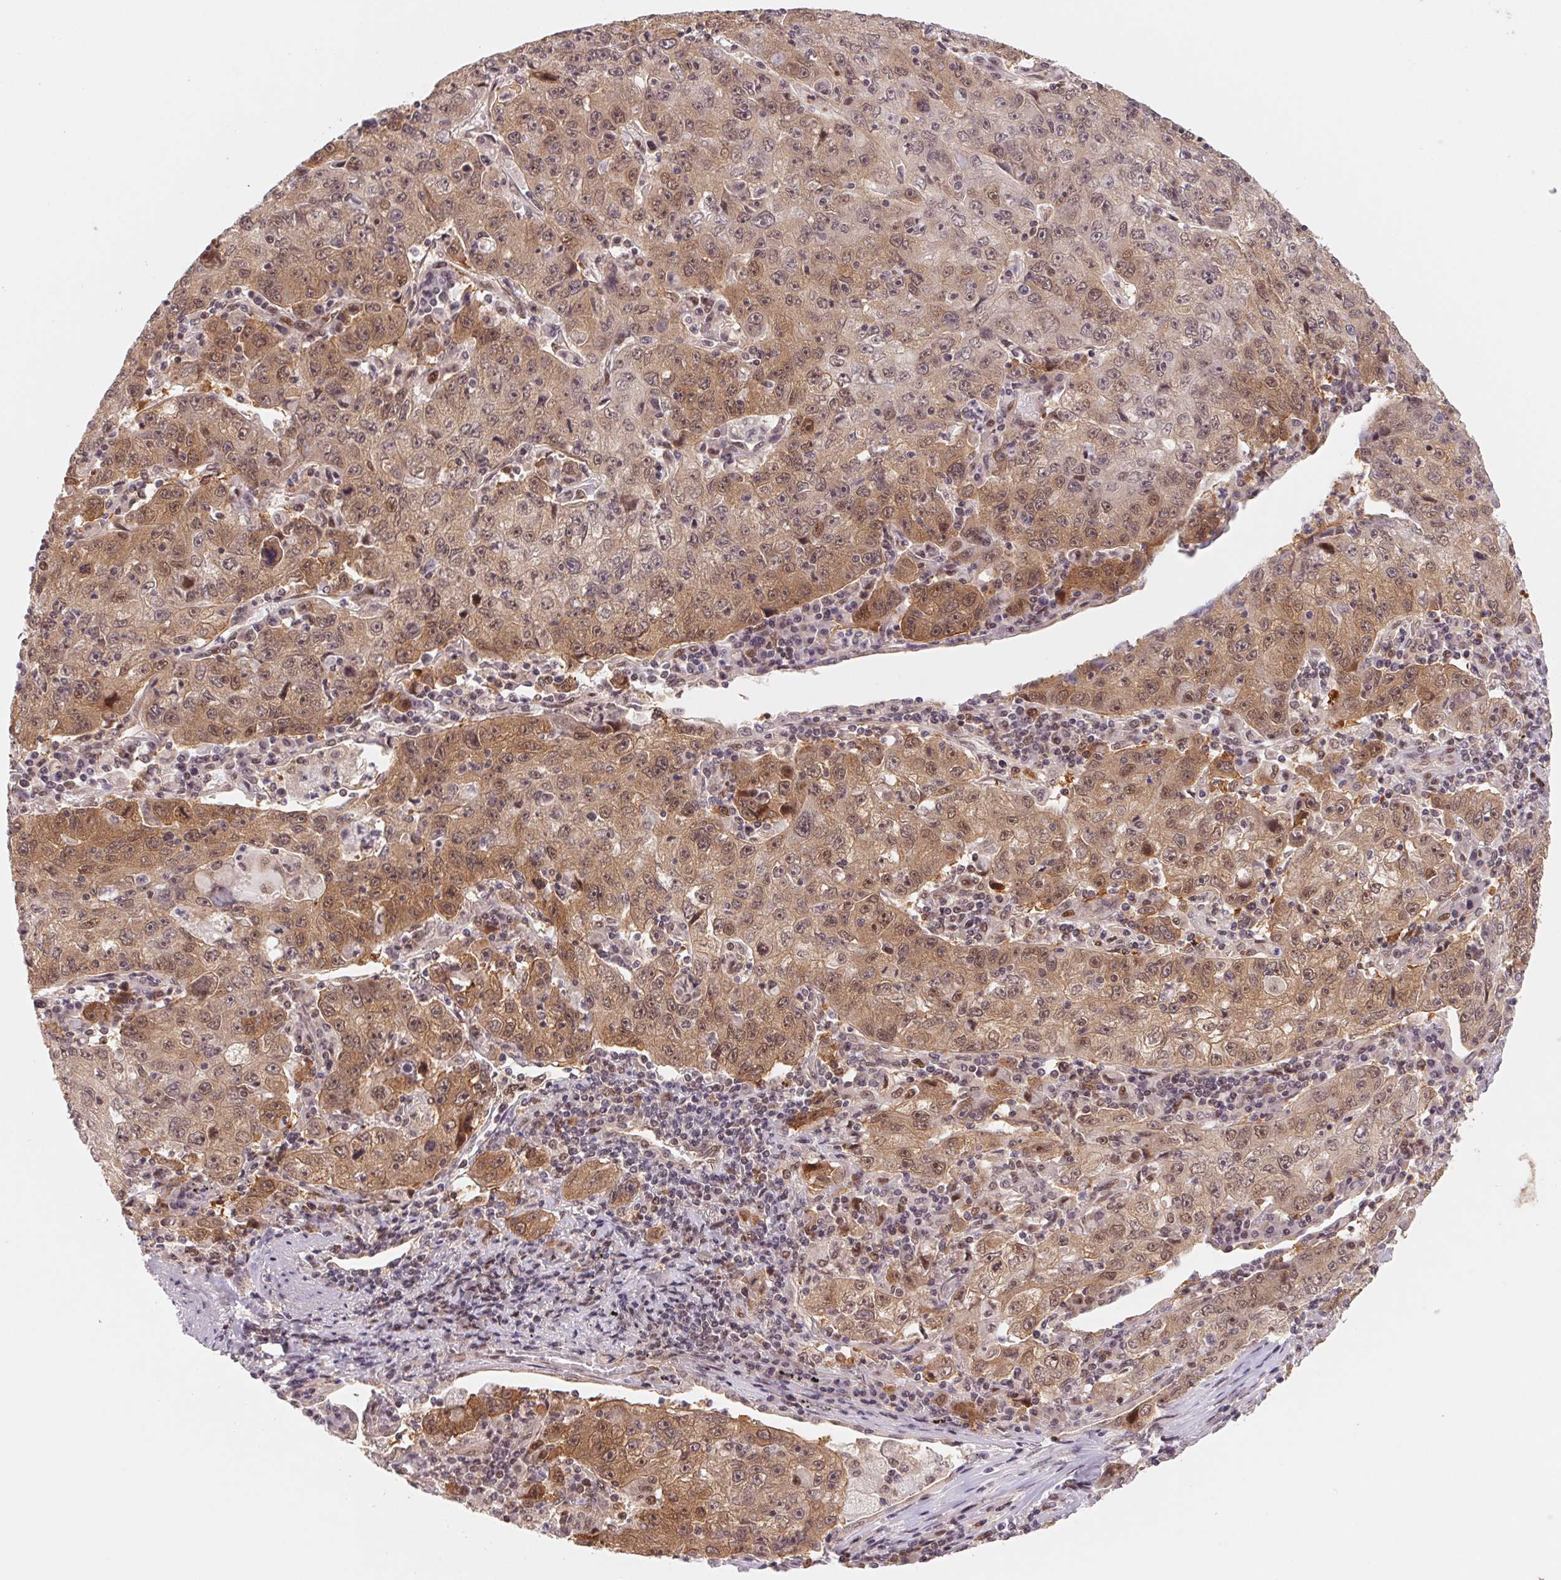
{"staining": {"intensity": "moderate", "quantity": ">75%", "location": "cytoplasmic/membranous,nuclear"}, "tissue": "lung cancer", "cell_type": "Tumor cells", "image_type": "cancer", "snomed": [{"axis": "morphology", "description": "Normal morphology"}, {"axis": "morphology", "description": "Adenocarcinoma, NOS"}, {"axis": "topography", "description": "Lymph node"}, {"axis": "topography", "description": "Lung"}], "caption": "DAB immunohistochemical staining of lung cancer (adenocarcinoma) displays moderate cytoplasmic/membranous and nuclear protein expression in about >75% of tumor cells.", "gene": "DNAJB6", "patient": {"sex": "female", "age": 57}}